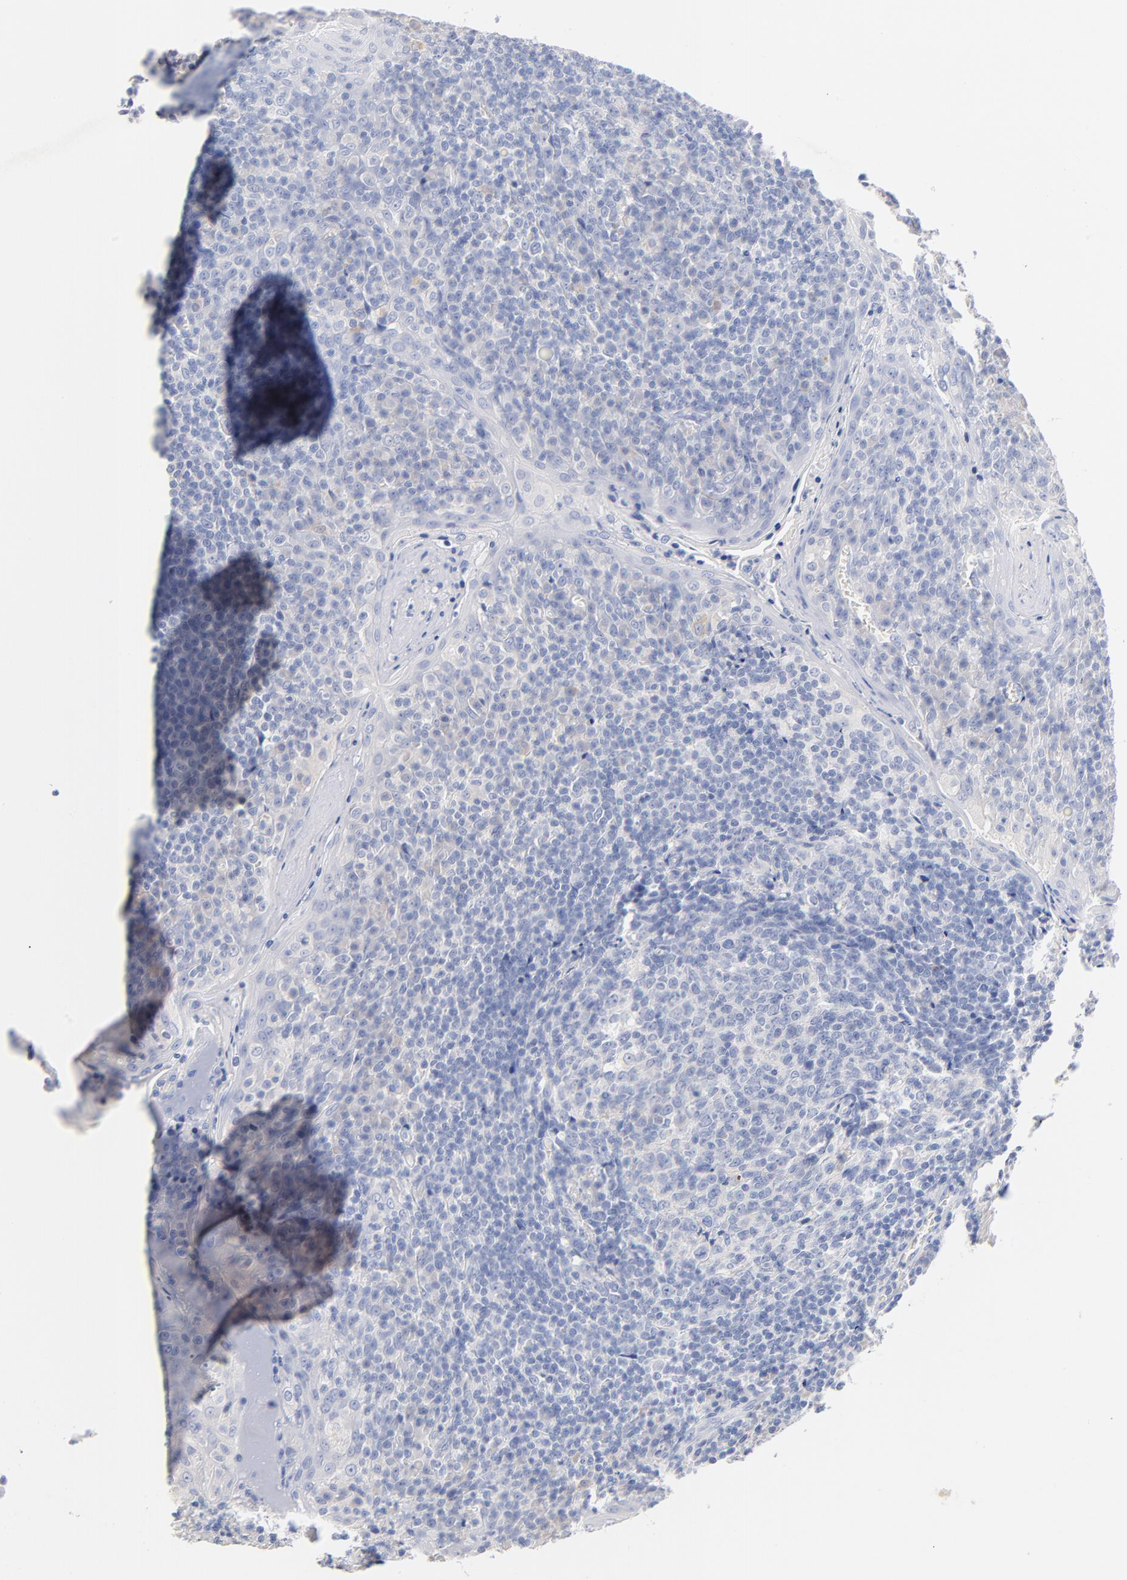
{"staining": {"intensity": "negative", "quantity": "none", "location": "none"}, "tissue": "tonsil", "cell_type": "Germinal center cells", "image_type": "normal", "snomed": [{"axis": "morphology", "description": "Normal tissue, NOS"}, {"axis": "topography", "description": "Tonsil"}], "caption": "Immunohistochemical staining of benign human tonsil exhibits no significant positivity in germinal center cells.", "gene": "CPS1", "patient": {"sex": "male", "age": 31}}